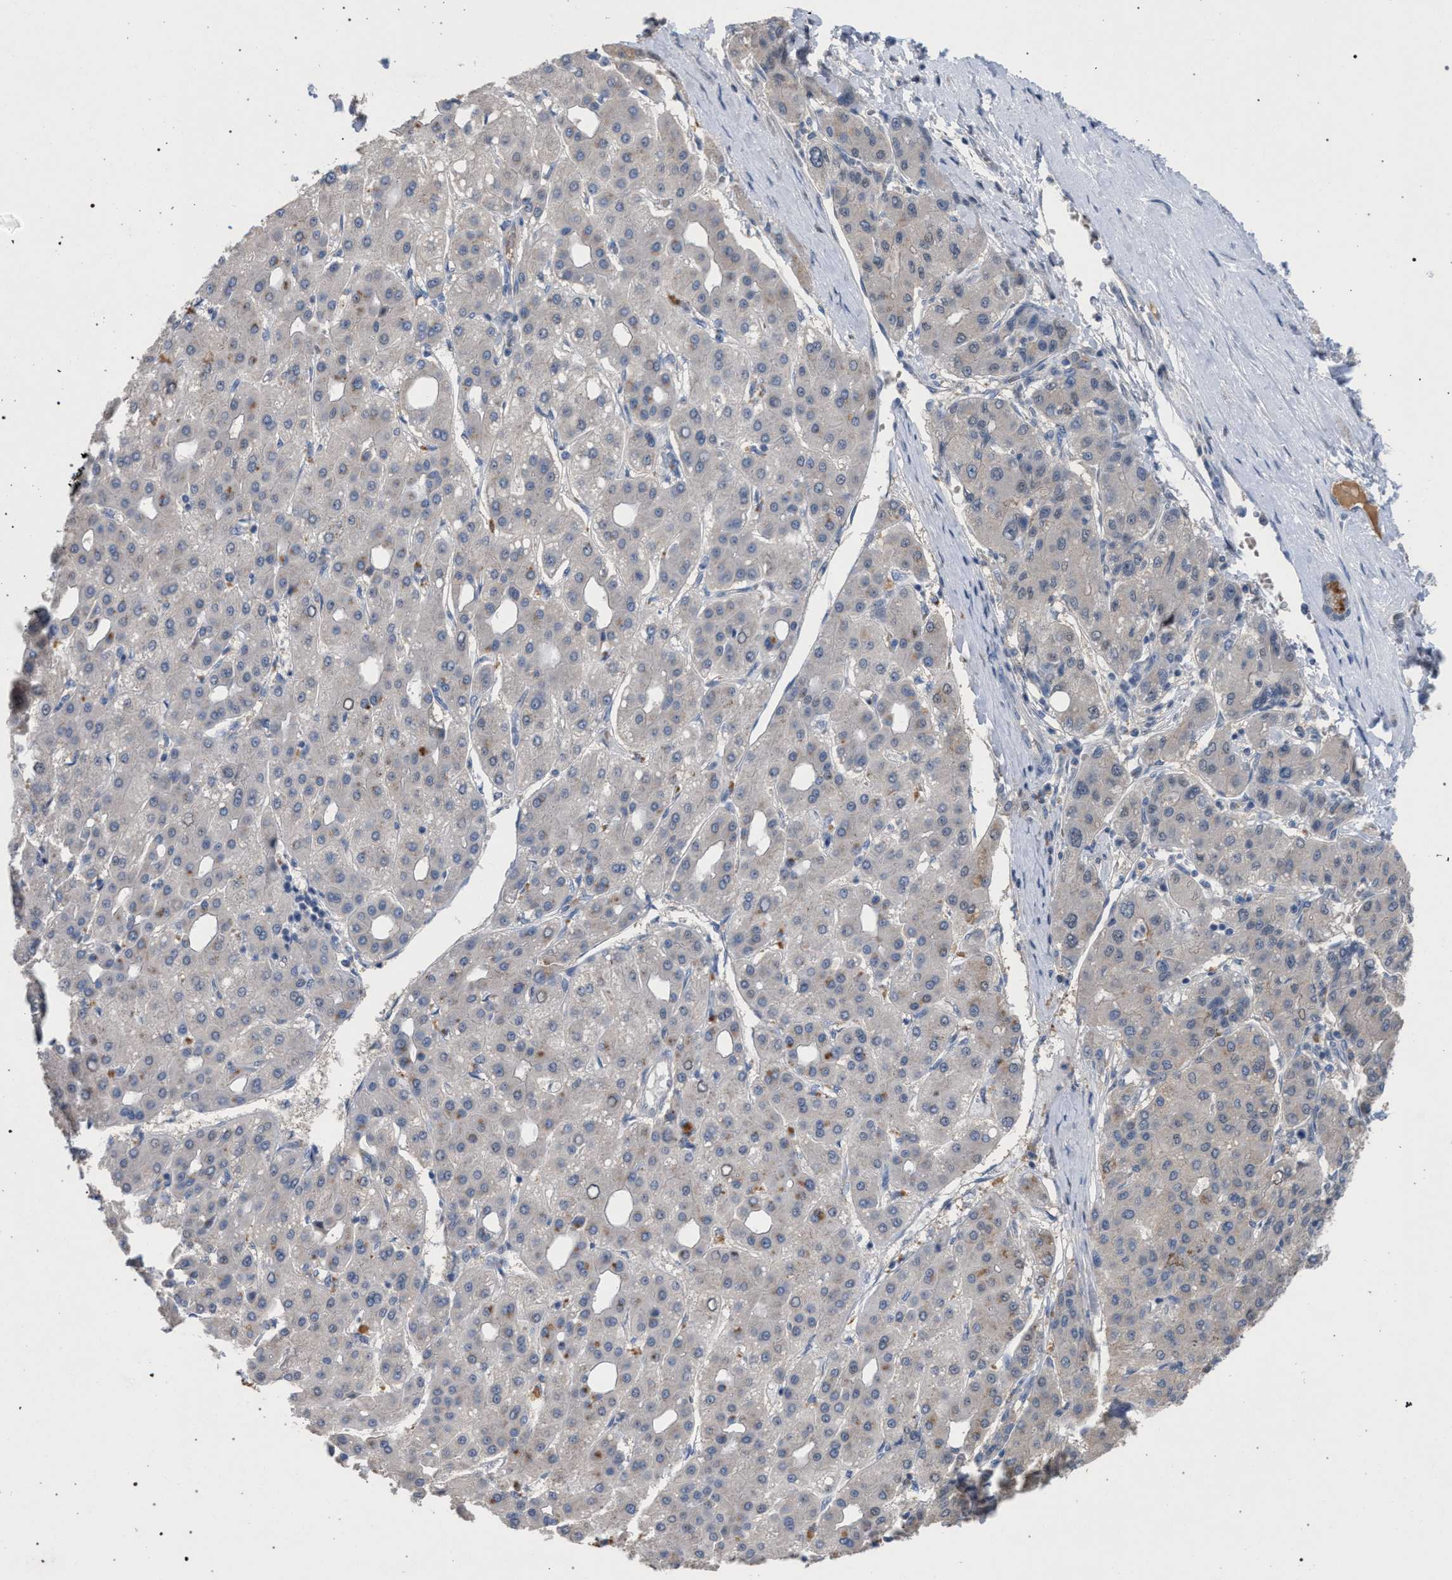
{"staining": {"intensity": "negative", "quantity": "none", "location": "none"}, "tissue": "liver cancer", "cell_type": "Tumor cells", "image_type": "cancer", "snomed": [{"axis": "morphology", "description": "Carcinoma, Hepatocellular, NOS"}, {"axis": "topography", "description": "Liver"}], "caption": "Tumor cells show no significant protein staining in liver hepatocellular carcinoma.", "gene": "TECPR1", "patient": {"sex": "male", "age": 65}}